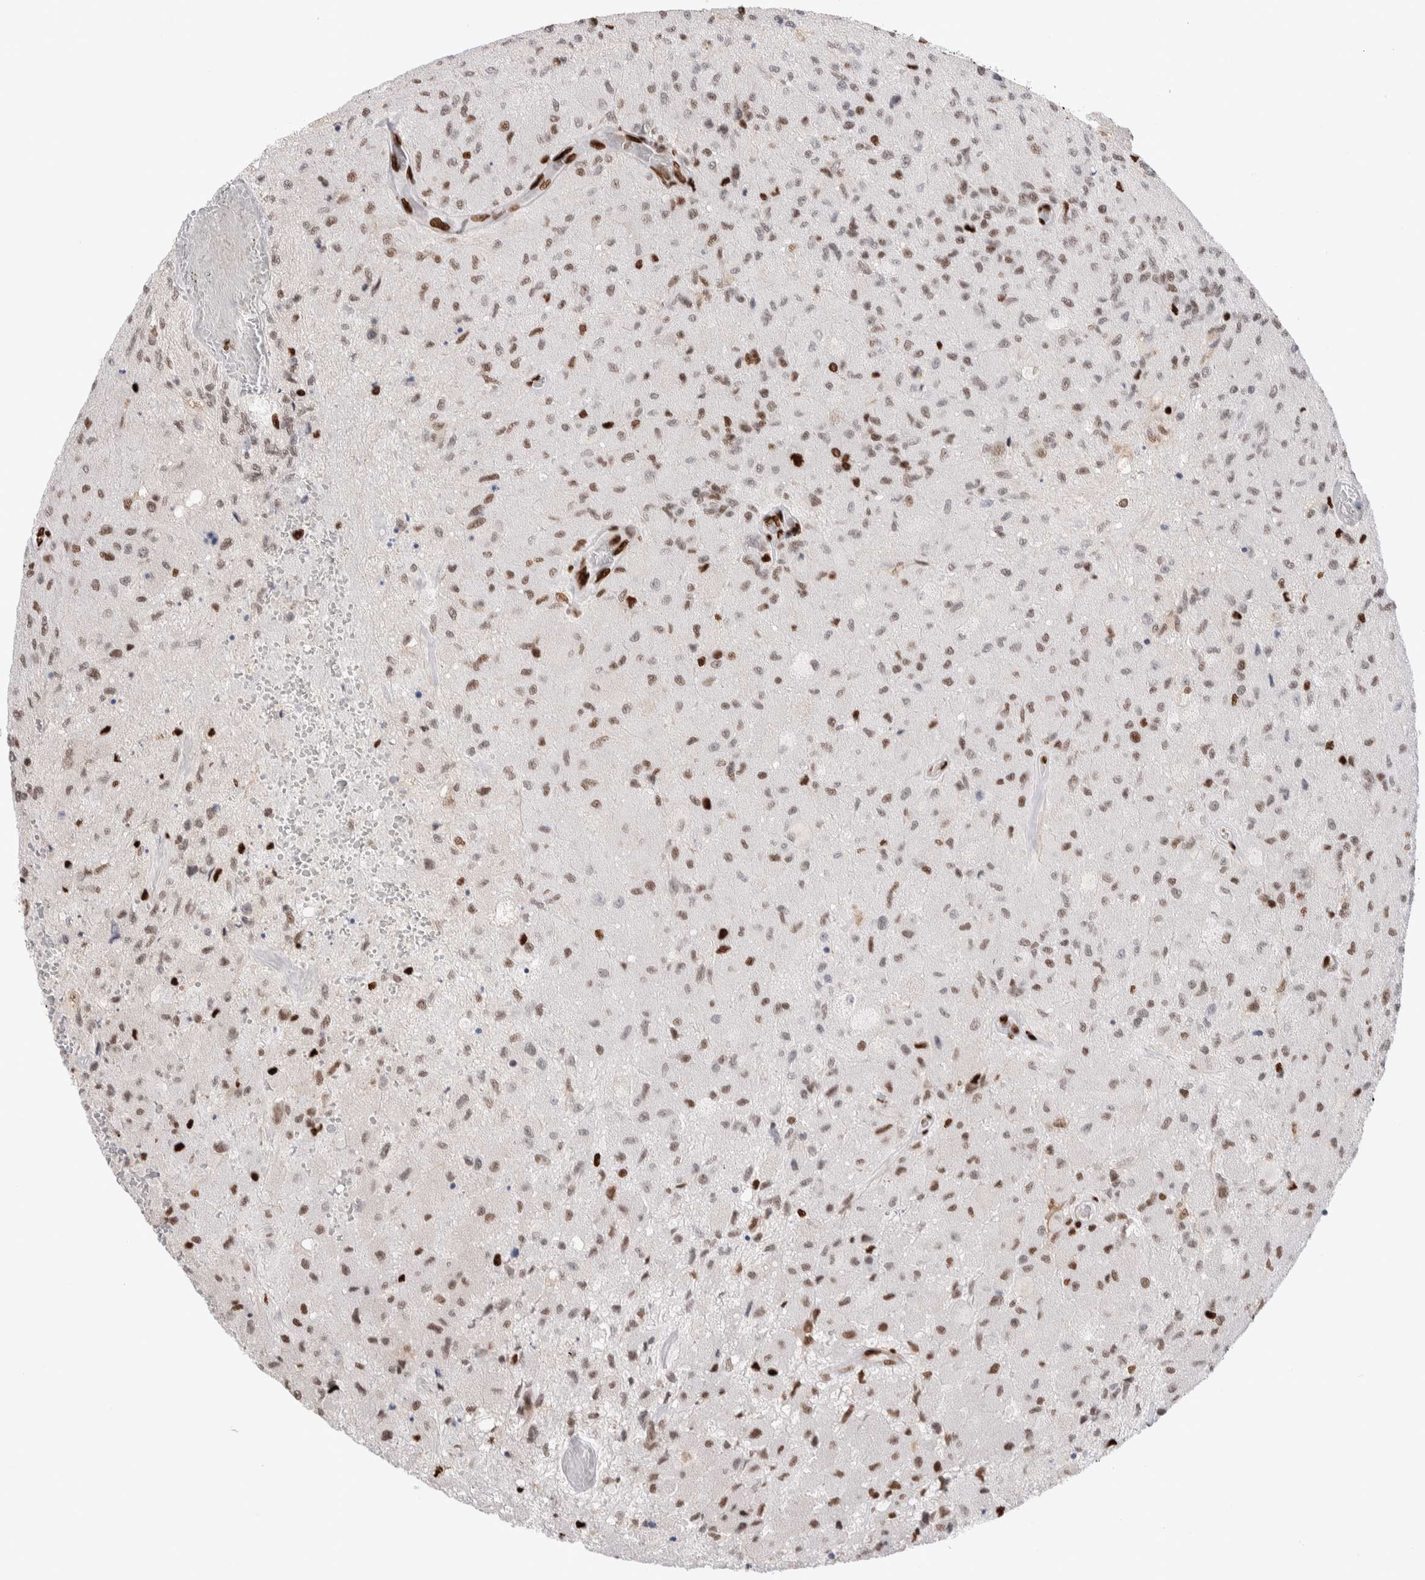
{"staining": {"intensity": "strong", "quantity": "<25%", "location": "nuclear"}, "tissue": "glioma", "cell_type": "Tumor cells", "image_type": "cancer", "snomed": [{"axis": "morphology", "description": "Normal tissue, NOS"}, {"axis": "morphology", "description": "Glioma, malignant, High grade"}, {"axis": "topography", "description": "Cerebral cortex"}], "caption": "Approximately <25% of tumor cells in human high-grade glioma (malignant) show strong nuclear protein staining as visualized by brown immunohistochemical staining.", "gene": "RNASEK-C17orf49", "patient": {"sex": "male", "age": 77}}